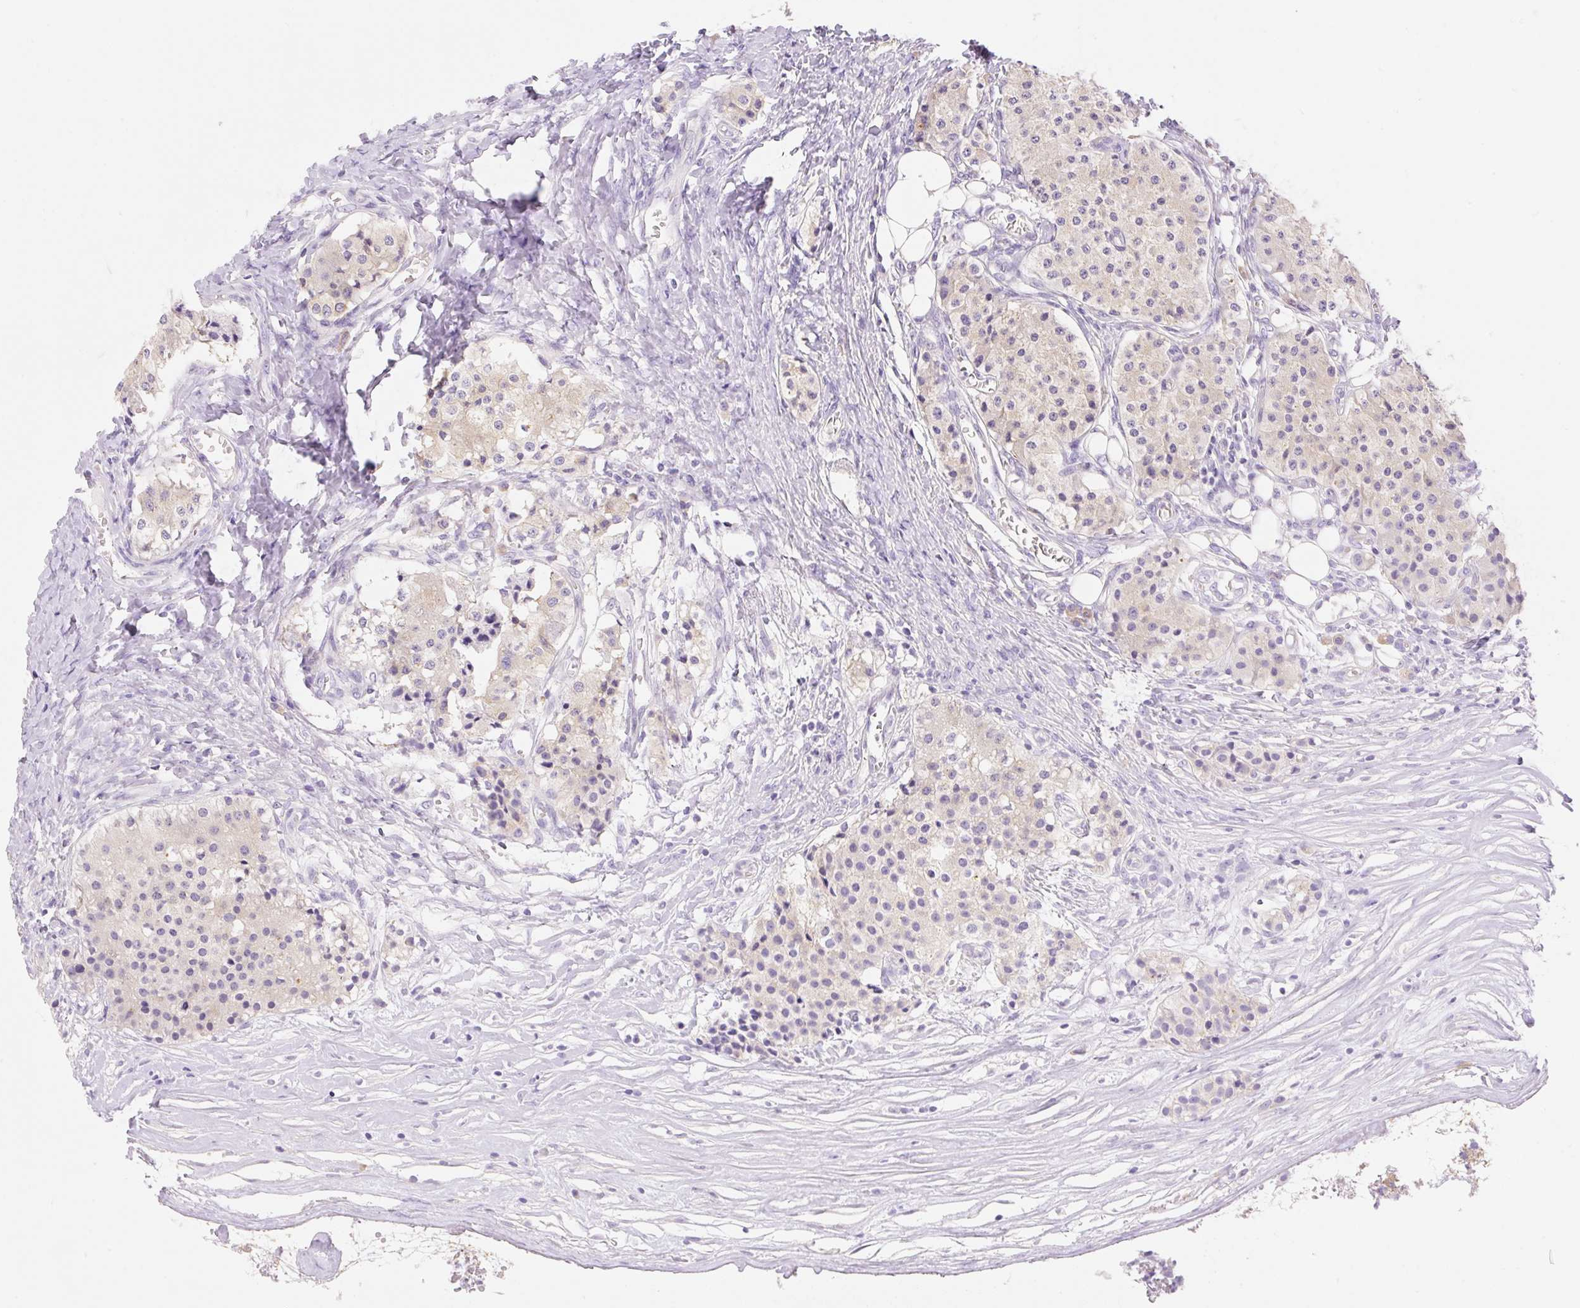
{"staining": {"intensity": "weak", "quantity": "<25%", "location": "cytoplasmic/membranous"}, "tissue": "carcinoid", "cell_type": "Tumor cells", "image_type": "cancer", "snomed": [{"axis": "morphology", "description": "Carcinoid, malignant, NOS"}, {"axis": "topography", "description": "Colon"}], "caption": "Immunohistochemistry of human carcinoid (malignant) exhibits no positivity in tumor cells.", "gene": "DENND5A", "patient": {"sex": "female", "age": 52}}